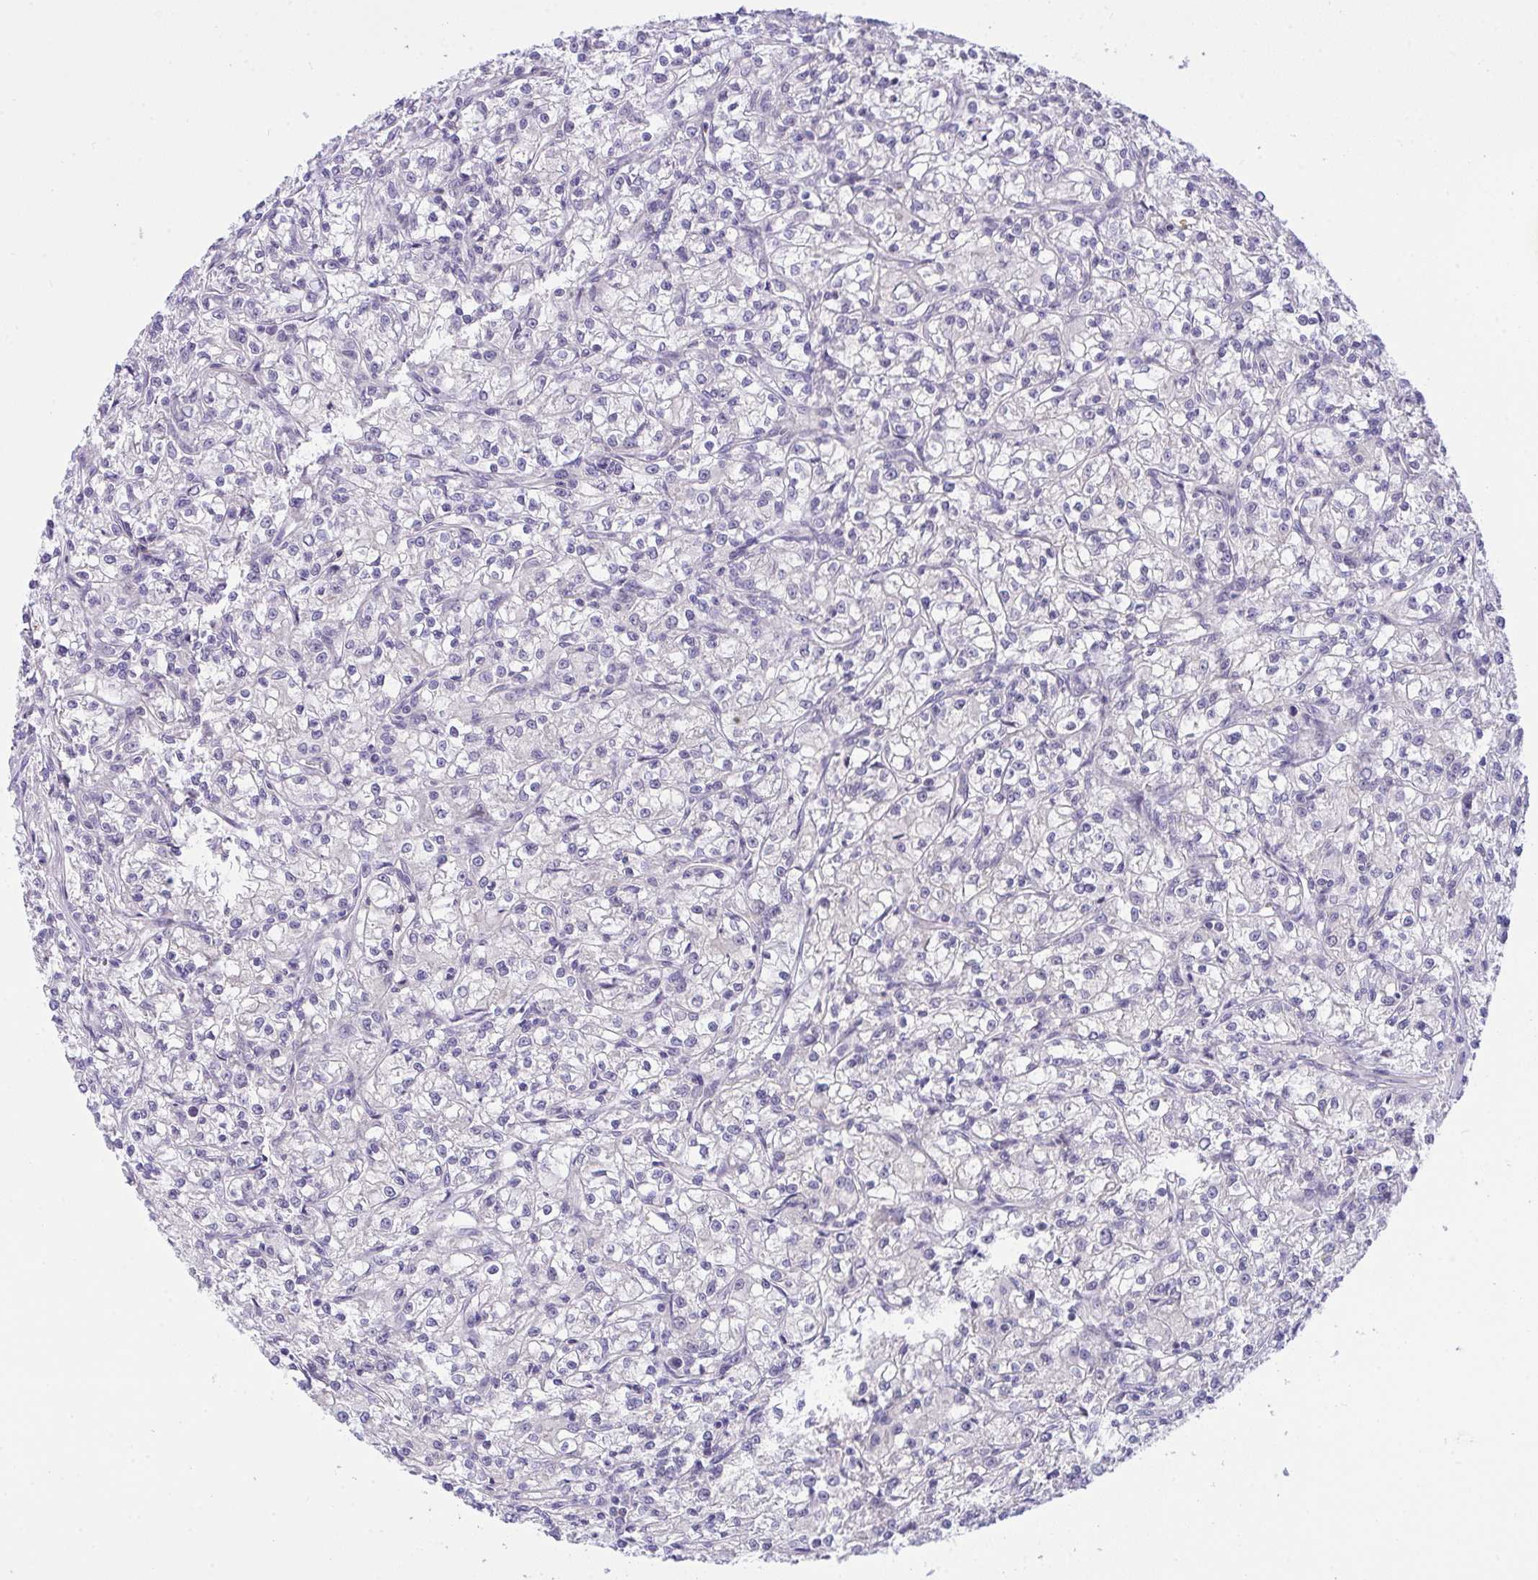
{"staining": {"intensity": "negative", "quantity": "none", "location": "none"}, "tissue": "renal cancer", "cell_type": "Tumor cells", "image_type": "cancer", "snomed": [{"axis": "morphology", "description": "Adenocarcinoma, NOS"}, {"axis": "topography", "description": "Kidney"}], "caption": "This is a histopathology image of immunohistochemistry staining of renal cancer, which shows no positivity in tumor cells. (Immunohistochemistry, brightfield microscopy, high magnification).", "gene": "HOXD12", "patient": {"sex": "female", "age": 59}}